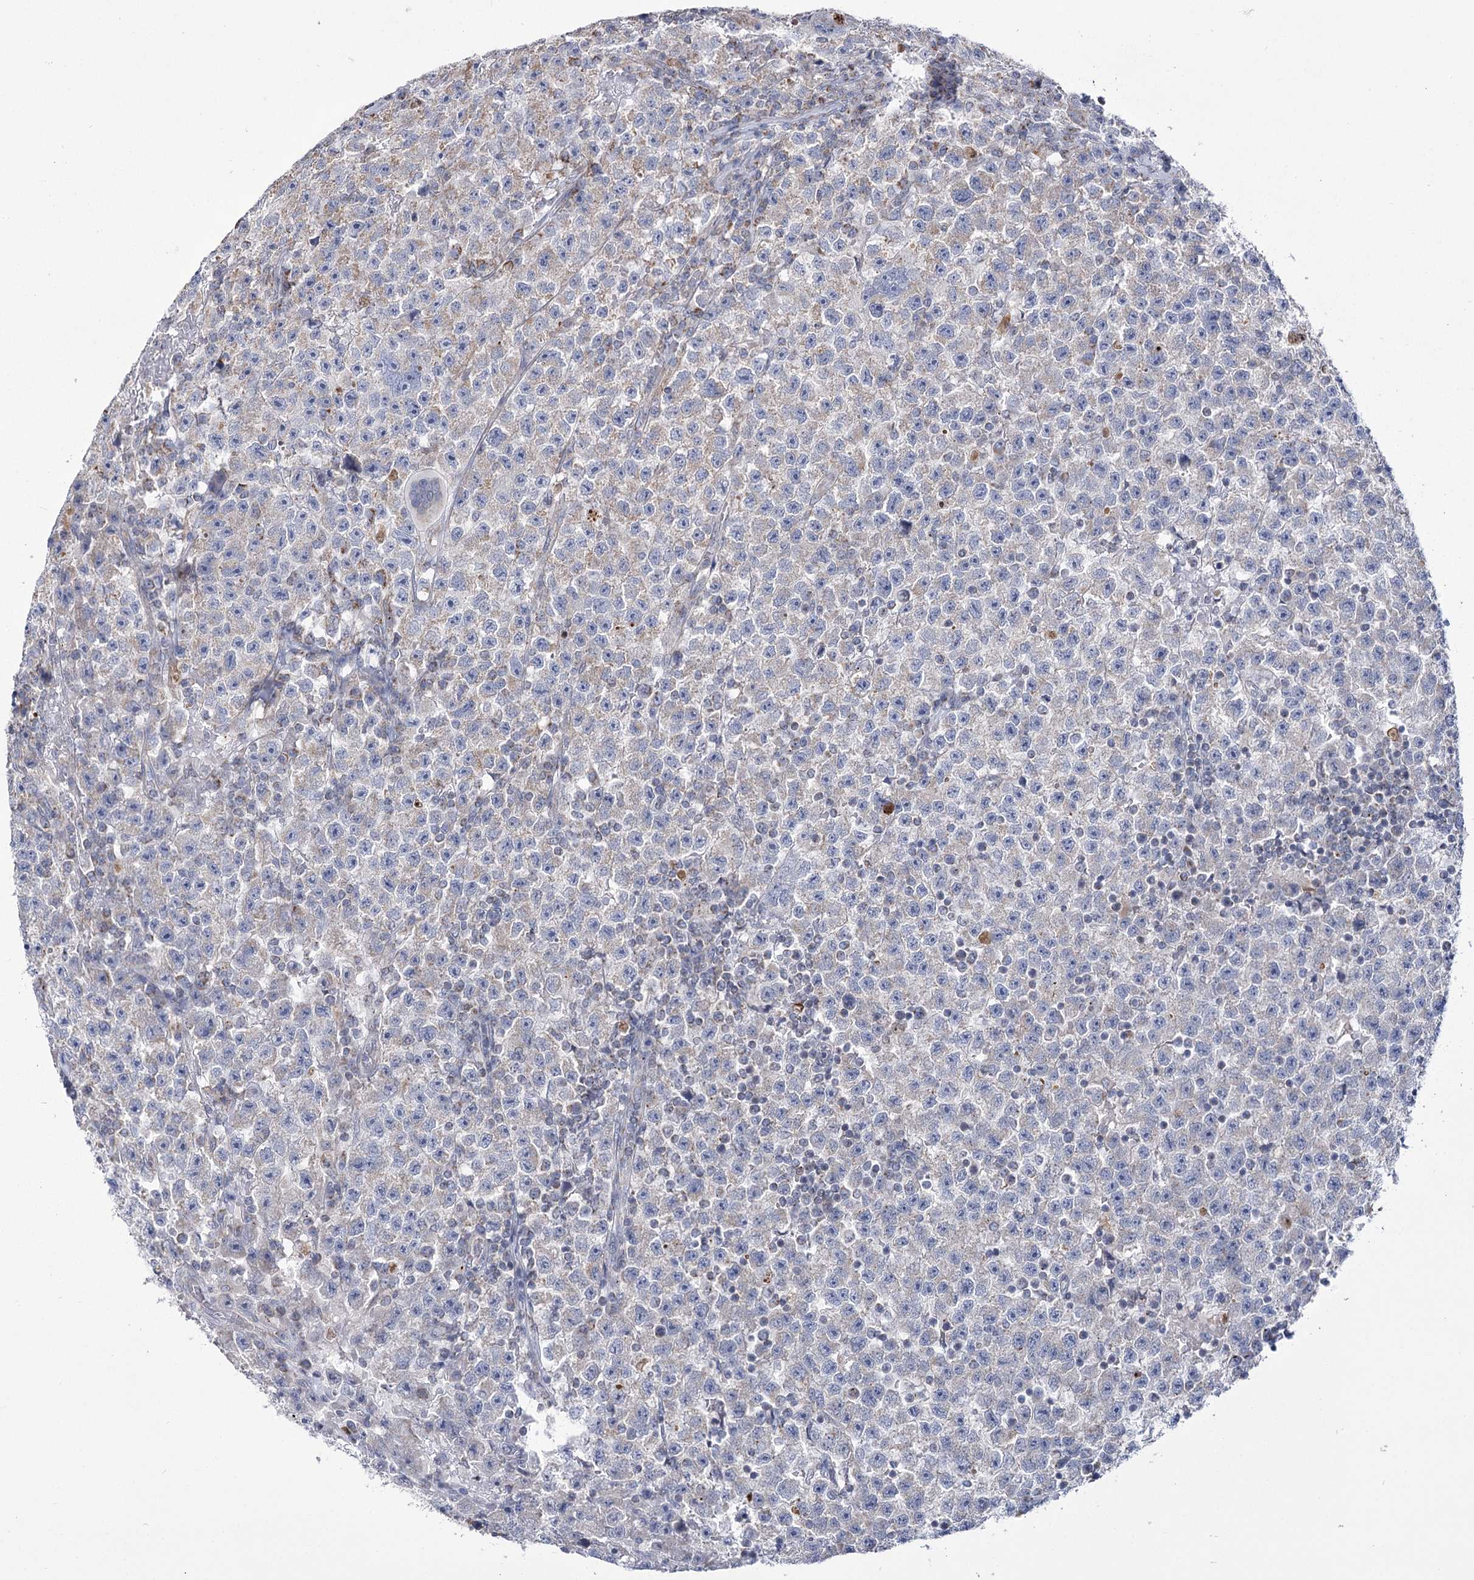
{"staining": {"intensity": "weak", "quantity": "<25%", "location": "cytoplasmic/membranous"}, "tissue": "testis cancer", "cell_type": "Tumor cells", "image_type": "cancer", "snomed": [{"axis": "morphology", "description": "Seminoma, NOS"}, {"axis": "topography", "description": "Testis"}], "caption": "The image shows no significant staining in tumor cells of testis cancer.", "gene": "PDHB", "patient": {"sex": "male", "age": 22}}